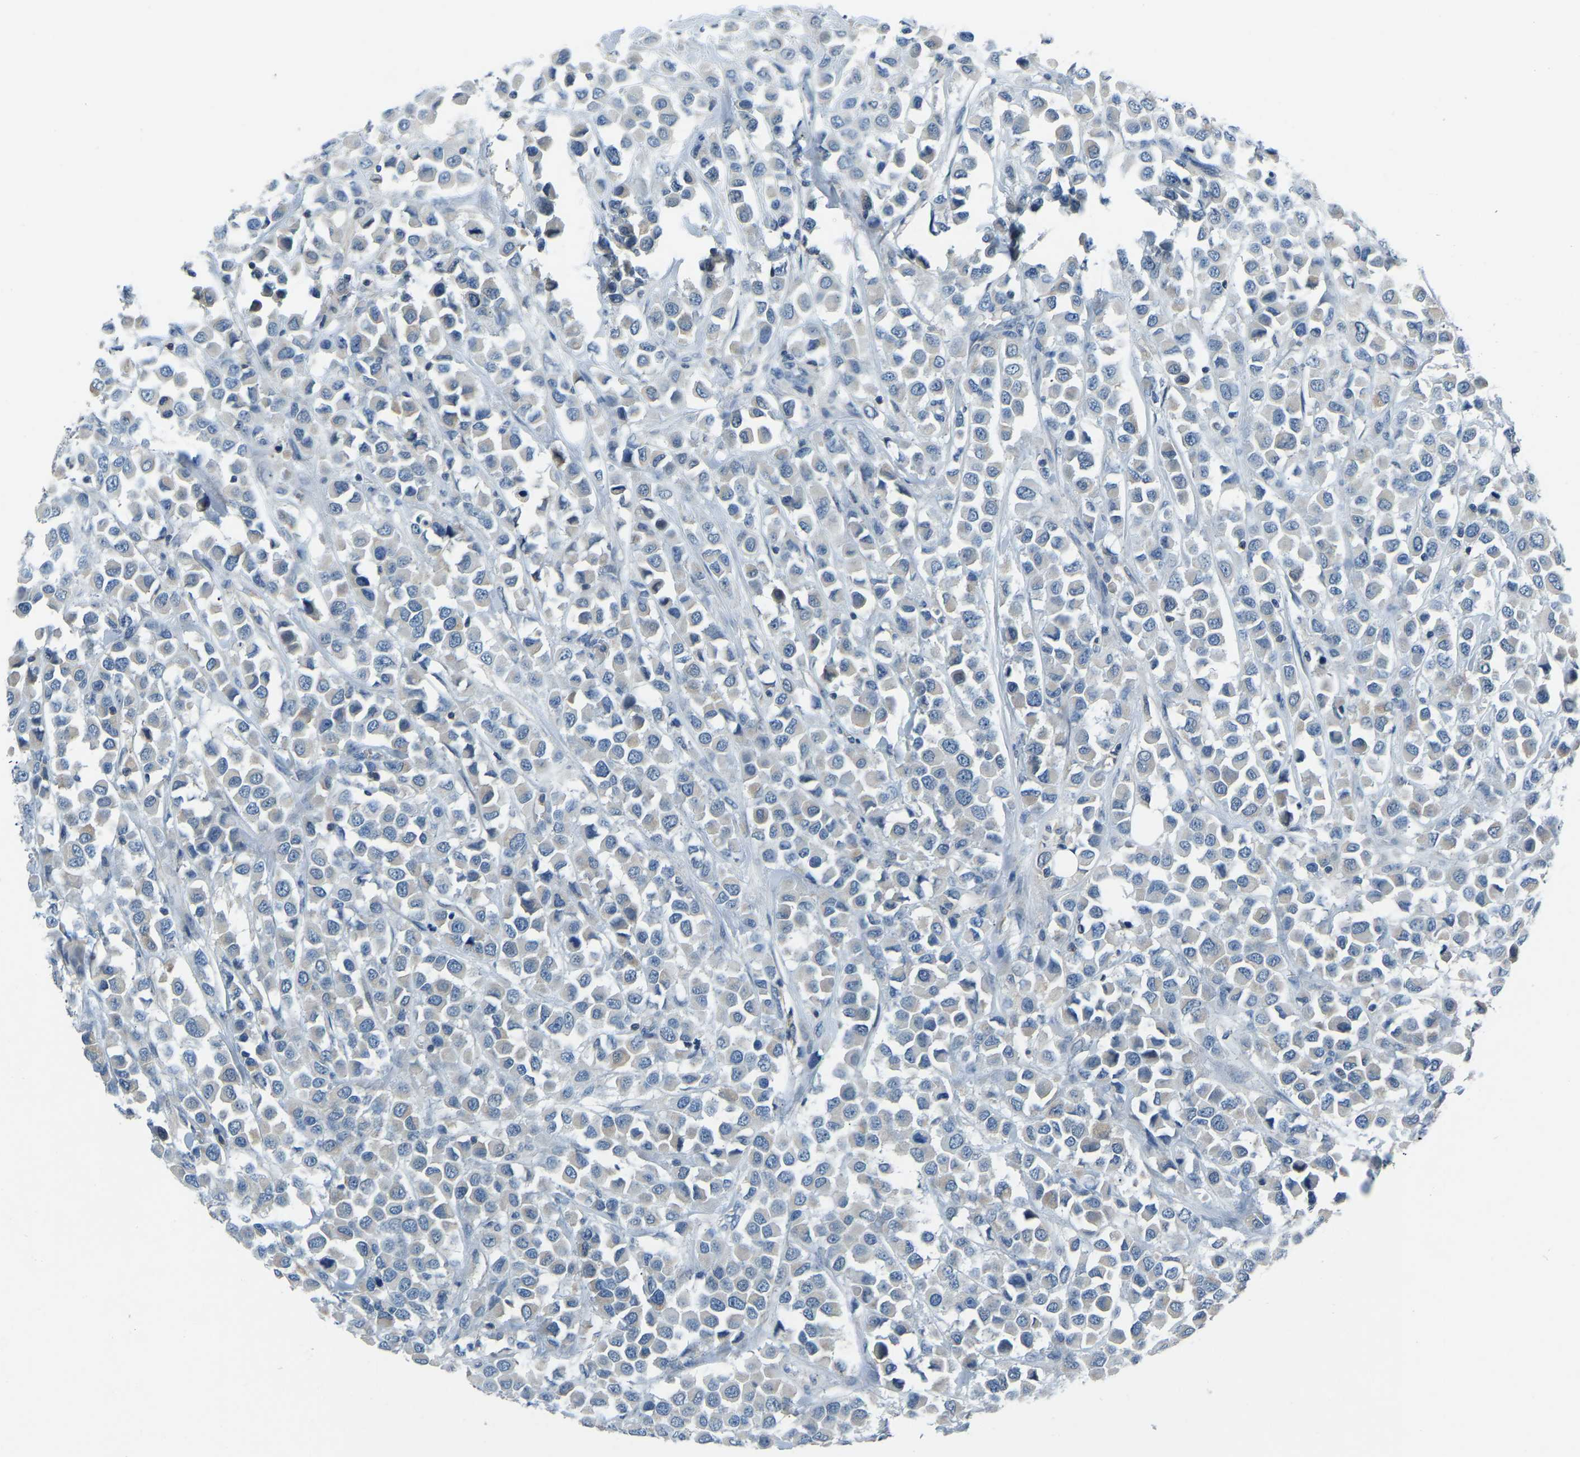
{"staining": {"intensity": "negative", "quantity": "none", "location": "none"}, "tissue": "breast cancer", "cell_type": "Tumor cells", "image_type": "cancer", "snomed": [{"axis": "morphology", "description": "Duct carcinoma"}, {"axis": "topography", "description": "Breast"}], "caption": "The histopathology image demonstrates no significant expression in tumor cells of breast cancer (invasive ductal carcinoma). (DAB (3,3'-diaminobenzidine) immunohistochemistry, high magnification).", "gene": "XIRP1", "patient": {"sex": "female", "age": 61}}